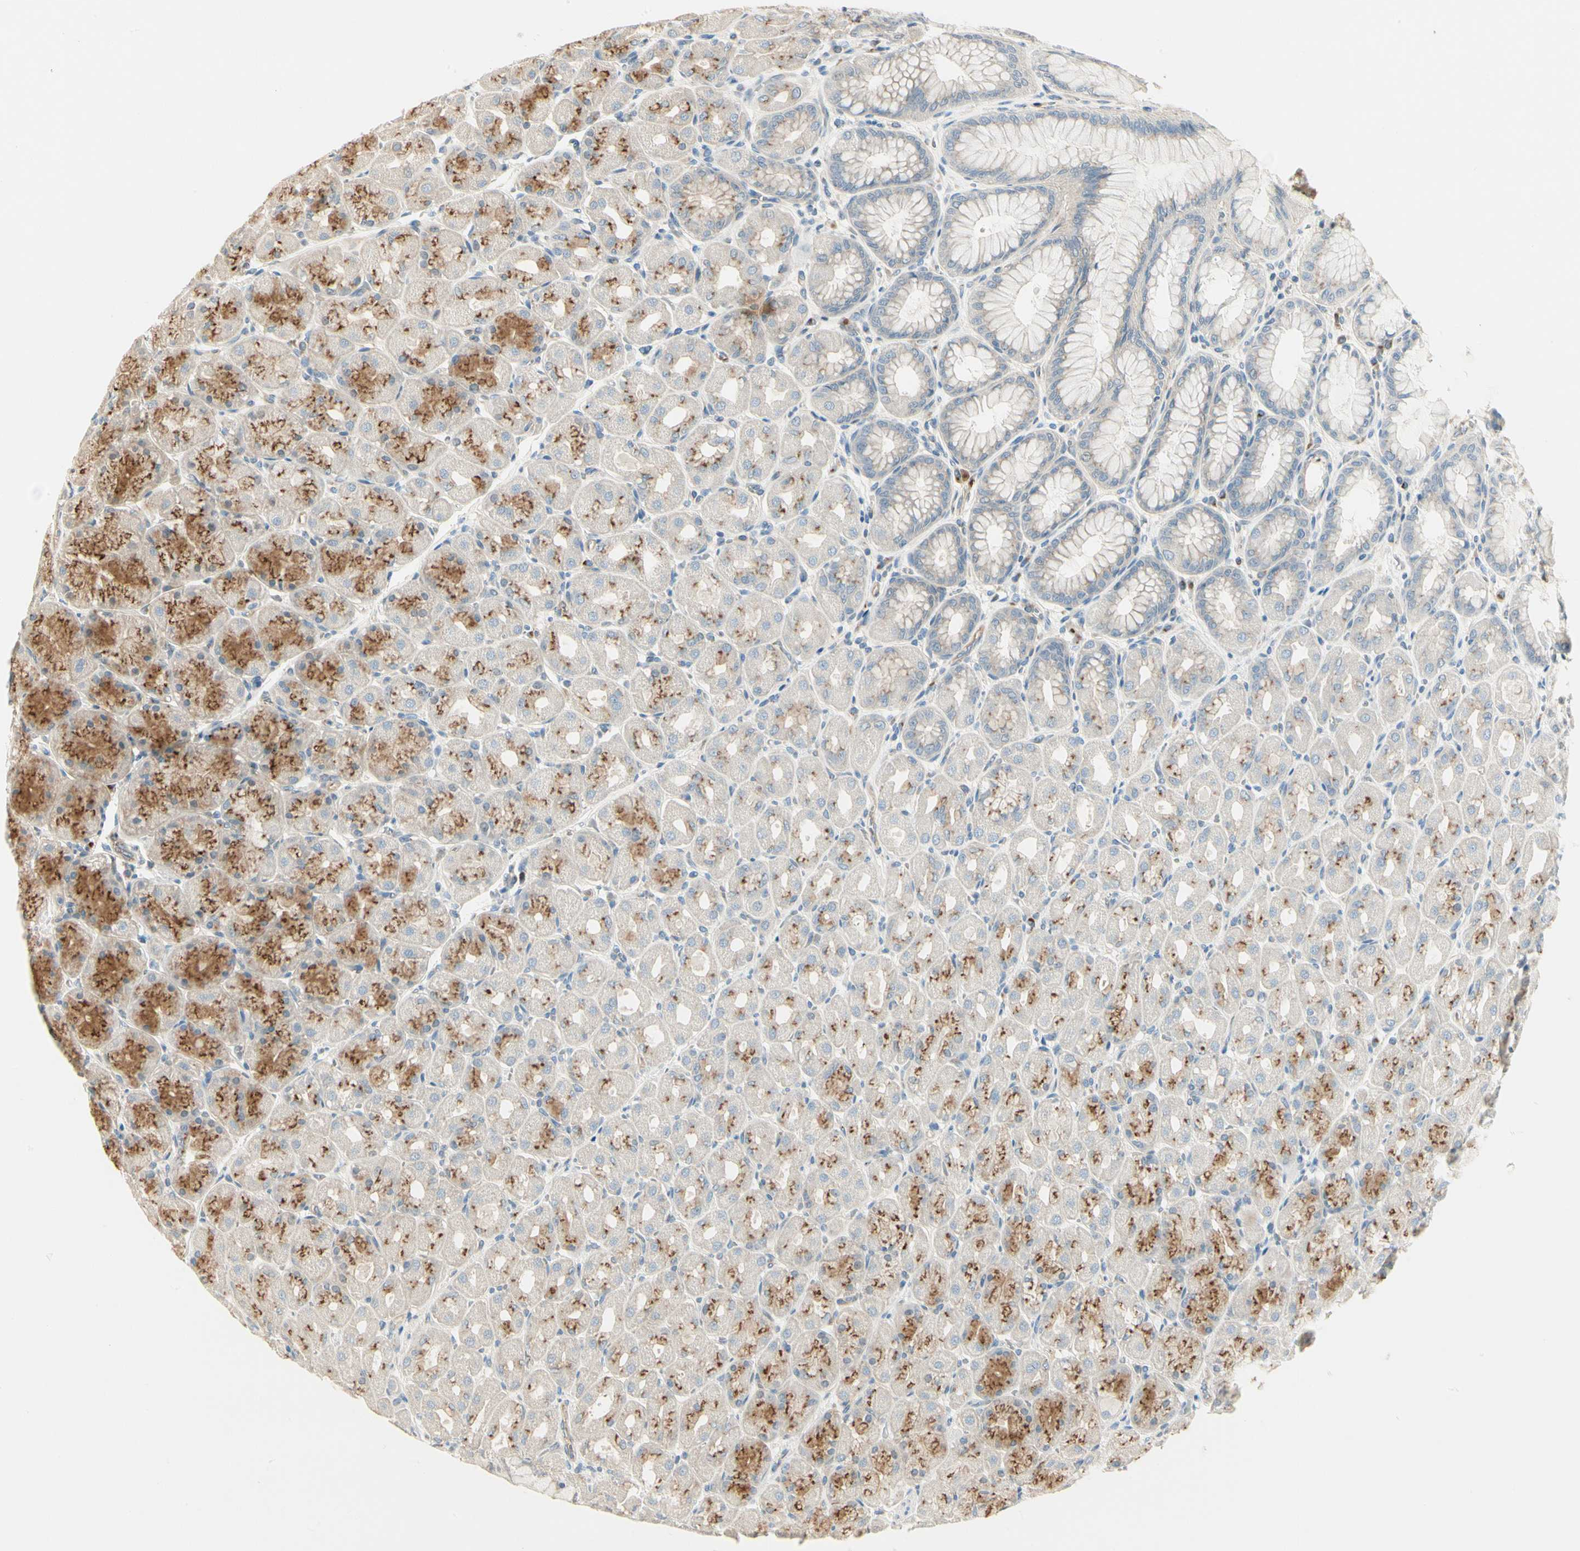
{"staining": {"intensity": "moderate", "quantity": "<25%", "location": "cytoplasmic/membranous"}, "tissue": "stomach", "cell_type": "Glandular cells", "image_type": "normal", "snomed": [{"axis": "morphology", "description": "Normal tissue, NOS"}, {"axis": "topography", "description": "Stomach, upper"}], "caption": "This is a histology image of immunohistochemistry staining of benign stomach, which shows moderate expression in the cytoplasmic/membranous of glandular cells.", "gene": "ABCA3", "patient": {"sex": "female", "age": 56}}